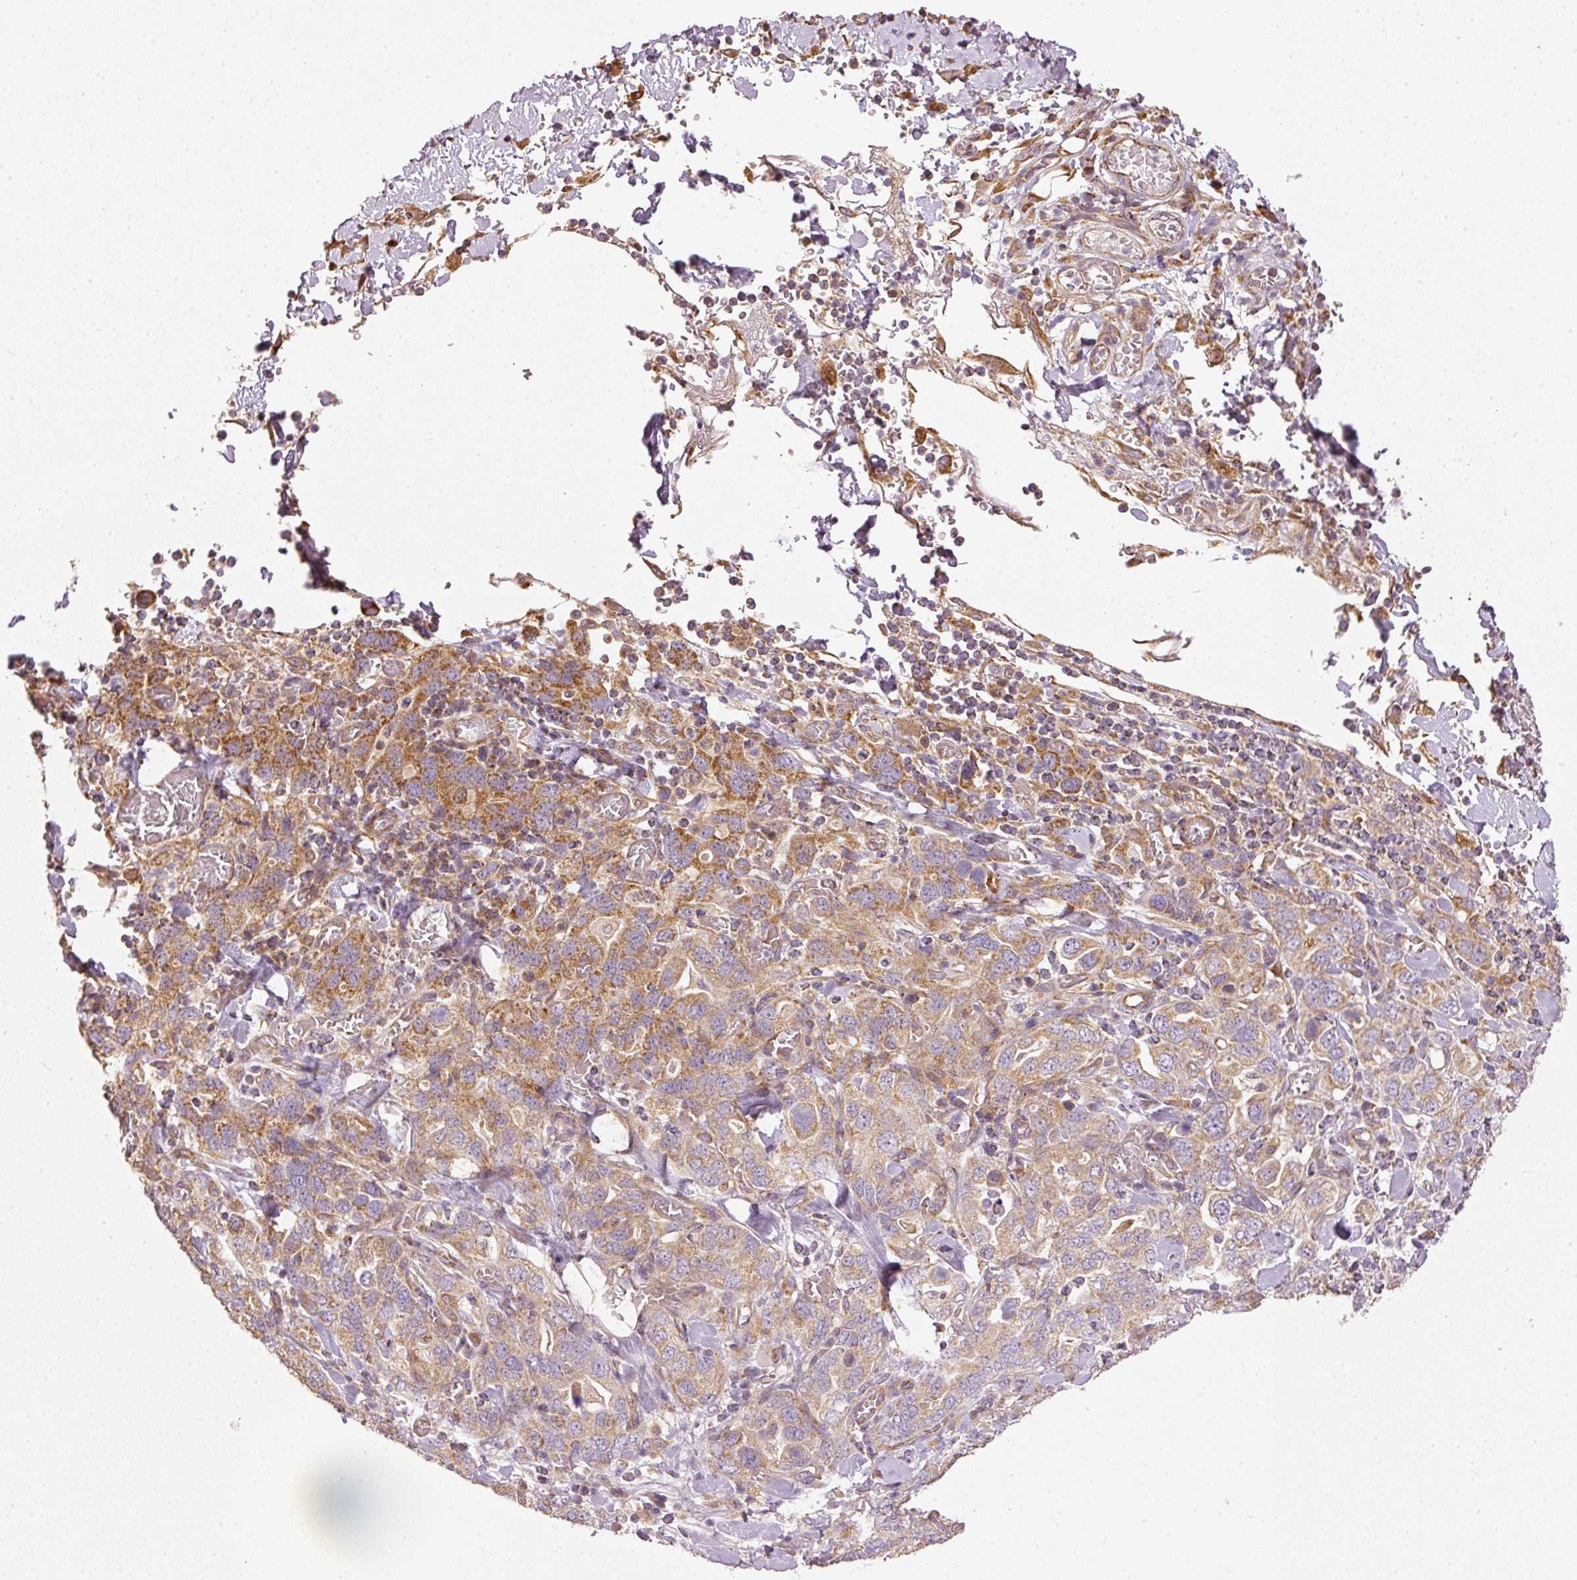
{"staining": {"intensity": "moderate", "quantity": ">75%", "location": "cytoplasmic/membranous"}, "tissue": "stomach cancer", "cell_type": "Tumor cells", "image_type": "cancer", "snomed": [{"axis": "morphology", "description": "Adenocarcinoma, NOS"}, {"axis": "topography", "description": "Stomach, upper"}, {"axis": "topography", "description": "Stomach"}], "caption": "Stomach cancer was stained to show a protein in brown. There is medium levels of moderate cytoplasmic/membranous staining in approximately >75% of tumor cells.", "gene": "MTHFD1L", "patient": {"sex": "male", "age": 62}}